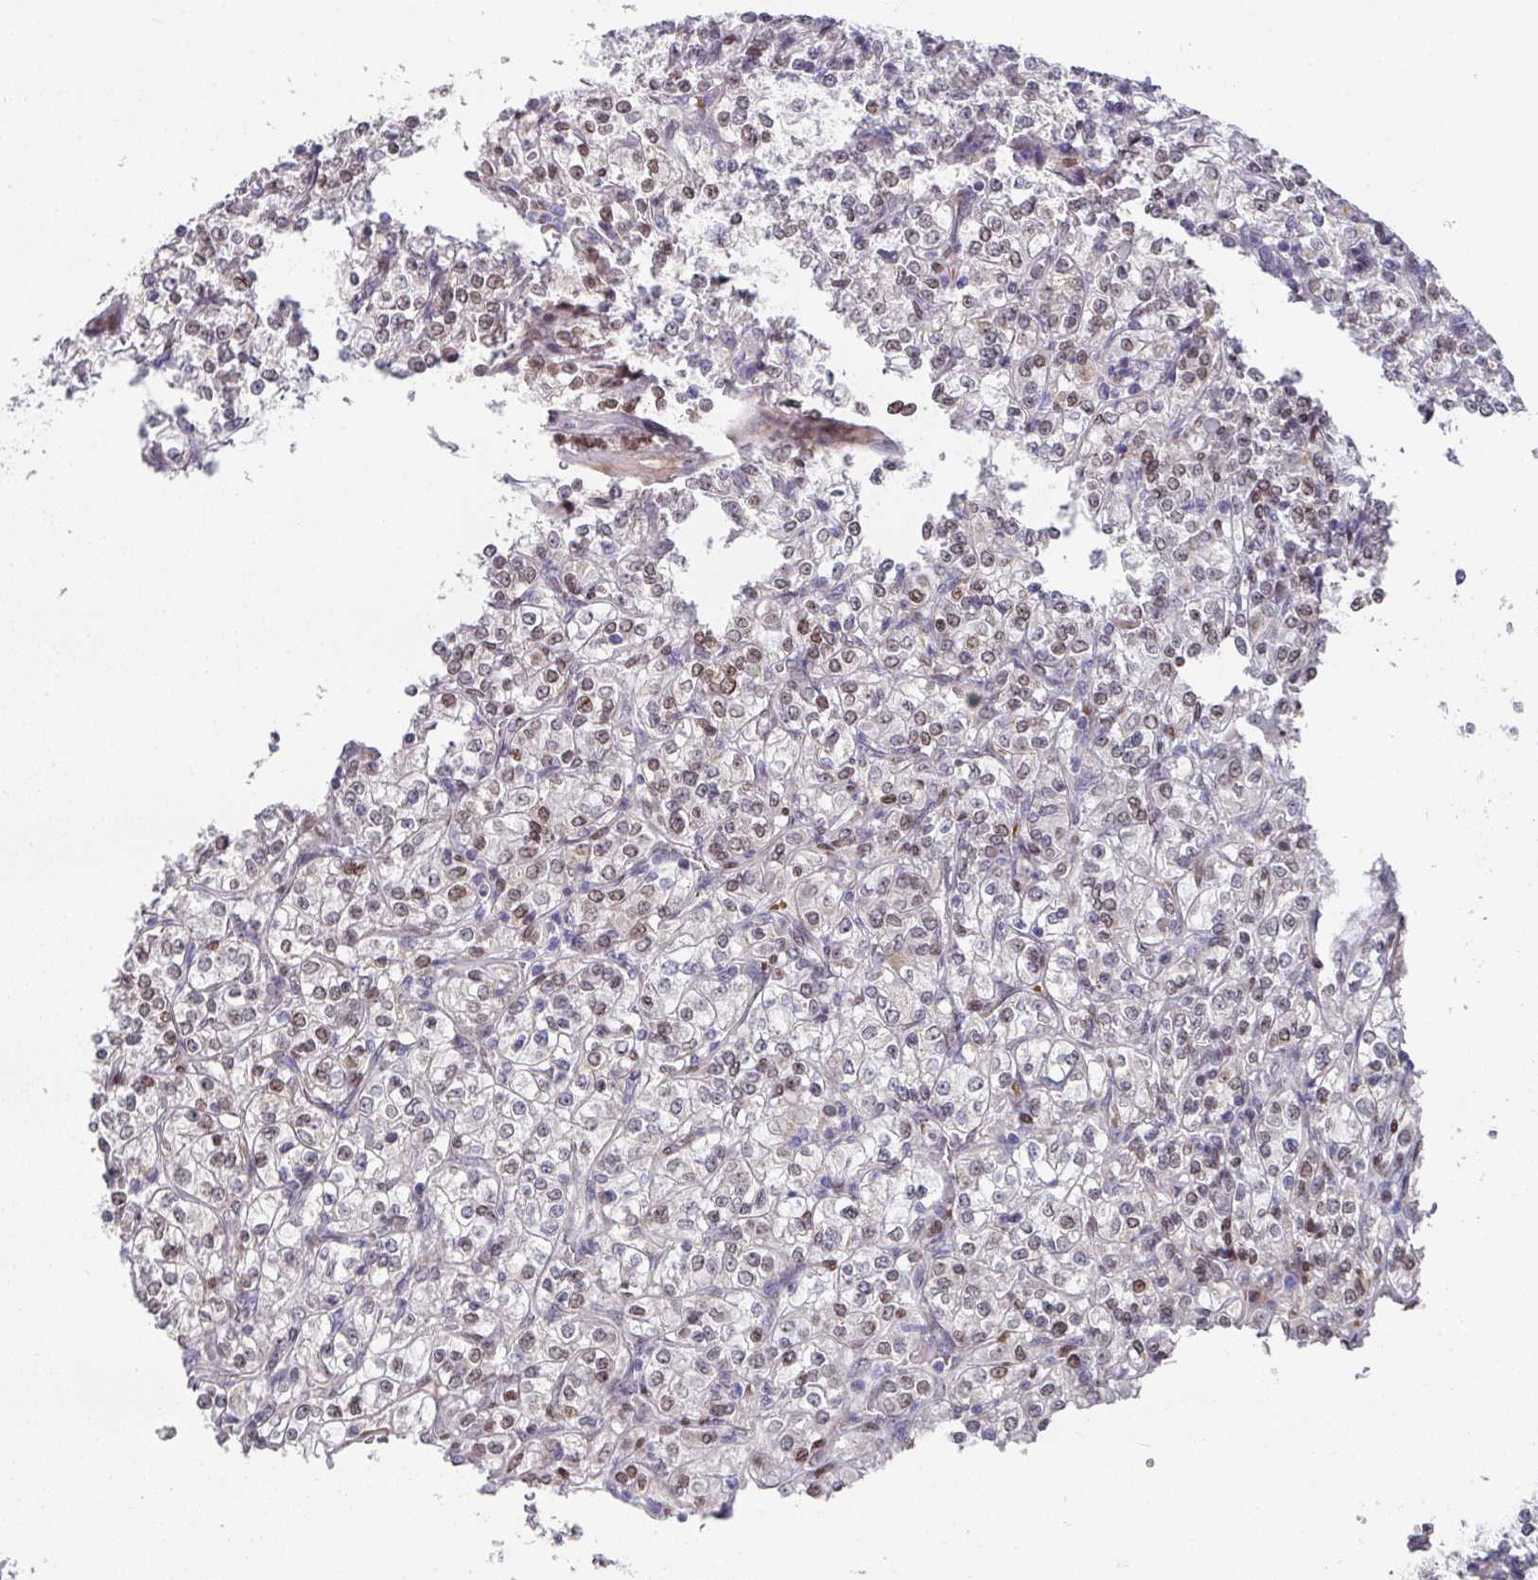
{"staining": {"intensity": "weak", "quantity": "25%-75%", "location": "nuclear"}, "tissue": "renal cancer", "cell_type": "Tumor cells", "image_type": "cancer", "snomed": [{"axis": "morphology", "description": "Adenocarcinoma, NOS"}, {"axis": "topography", "description": "Kidney"}], "caption": "A photomicrograph showing weak nuclear staining in about 25%-75% of tumor cells in renal cancer, as visualized by brown immunohistochemical staining.", "gene": "CBX7", "patient": {"sex": "male", "age": 77}}